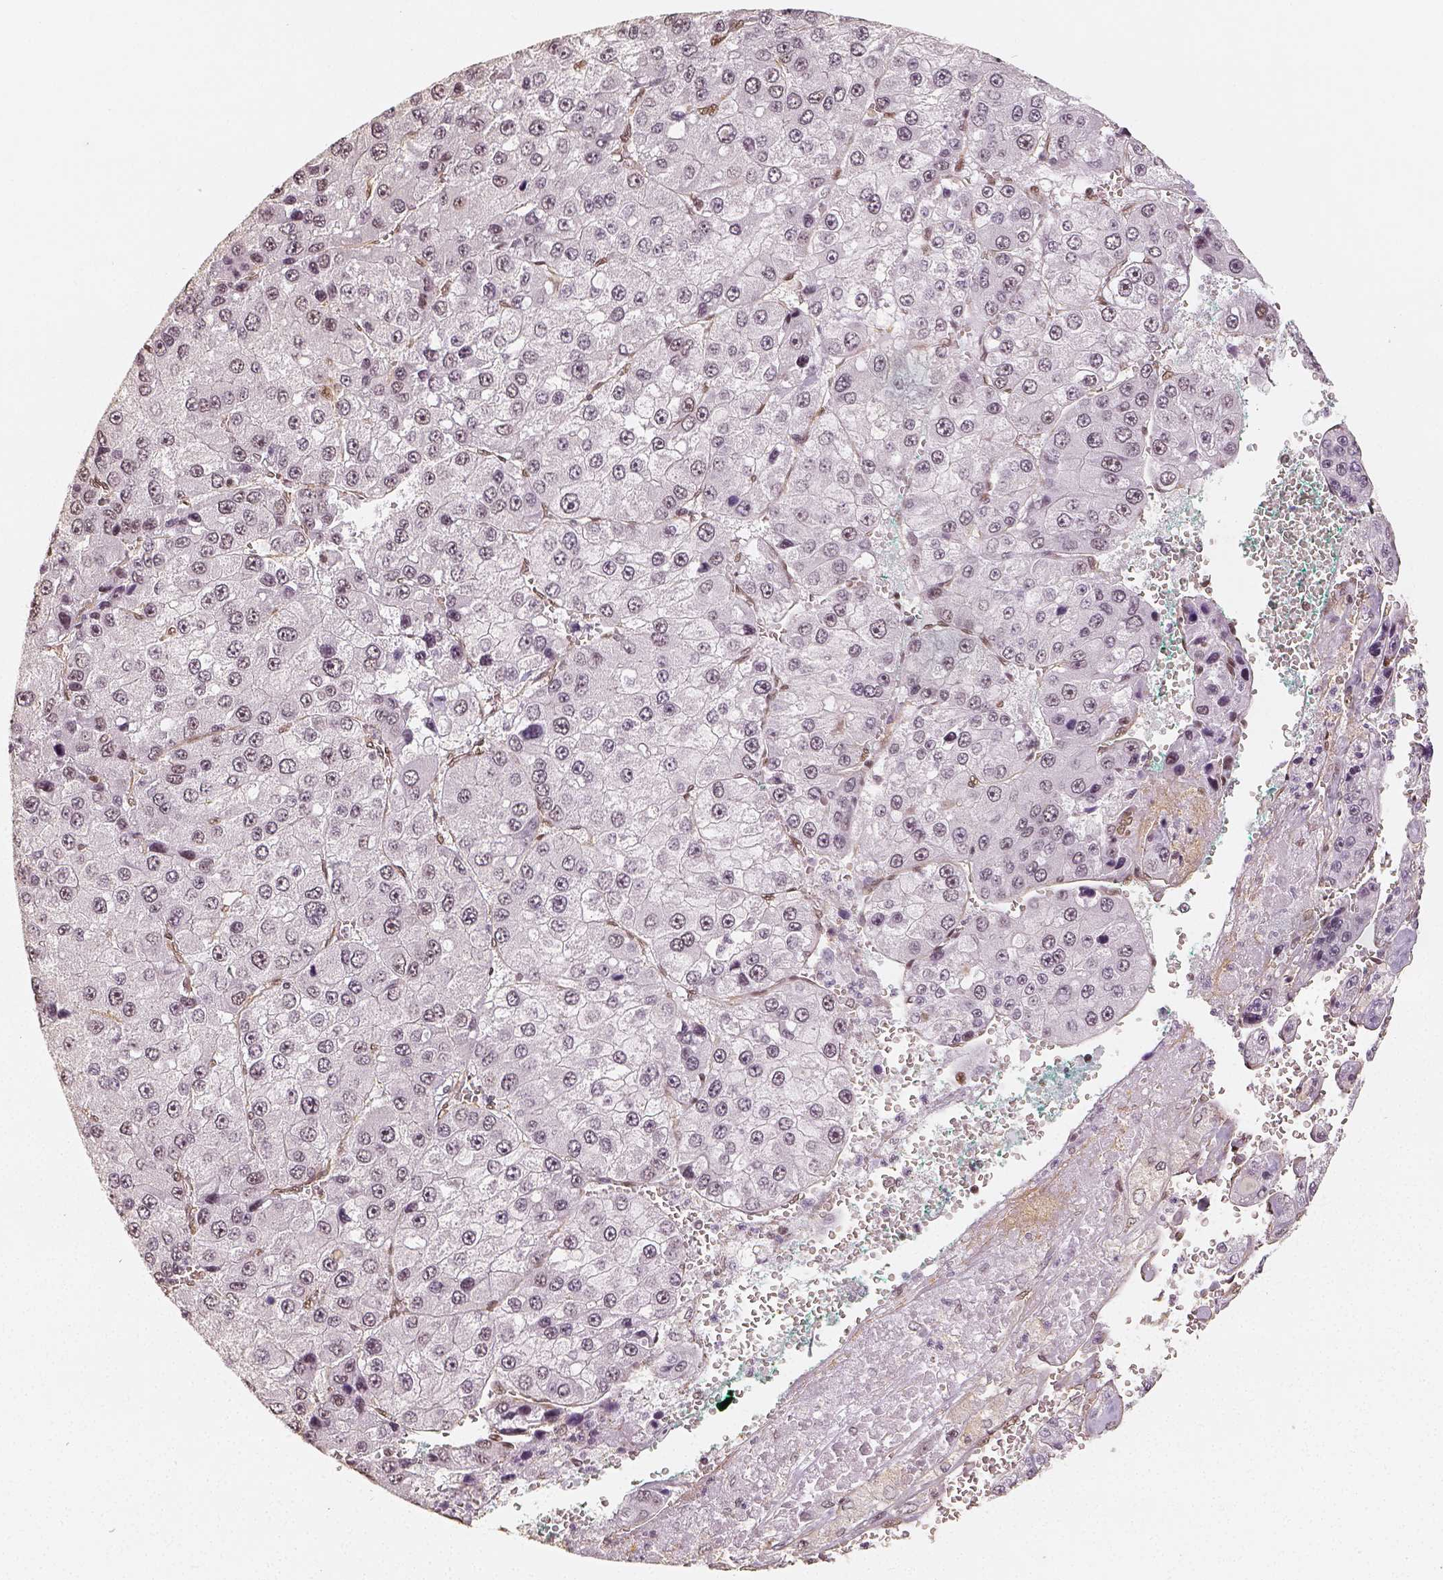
{"staining": {"intensity": "weak", "quantity": "<25%", "location": "nuclear"}, "tissue": "liver cancer", "cell_type": "Tumor cells", "image_type": "cancer", "snomed": [{"axis": "morphology", "description": "Carcinoma, Hepatocellular, NOS"}, {"axis": "topography", "description": "Liver"}], "caption": "DAB (3,3'-diaminobenzidine) immunohistochemical staining of liver cancer displays no significant expression in tumor cells. The staining is performed using DAB brown chromogen with nuclei counter-stained in using hematoxylin.", "gene": "HDAC1", "patient": {"sex": "female", "age": 73}}